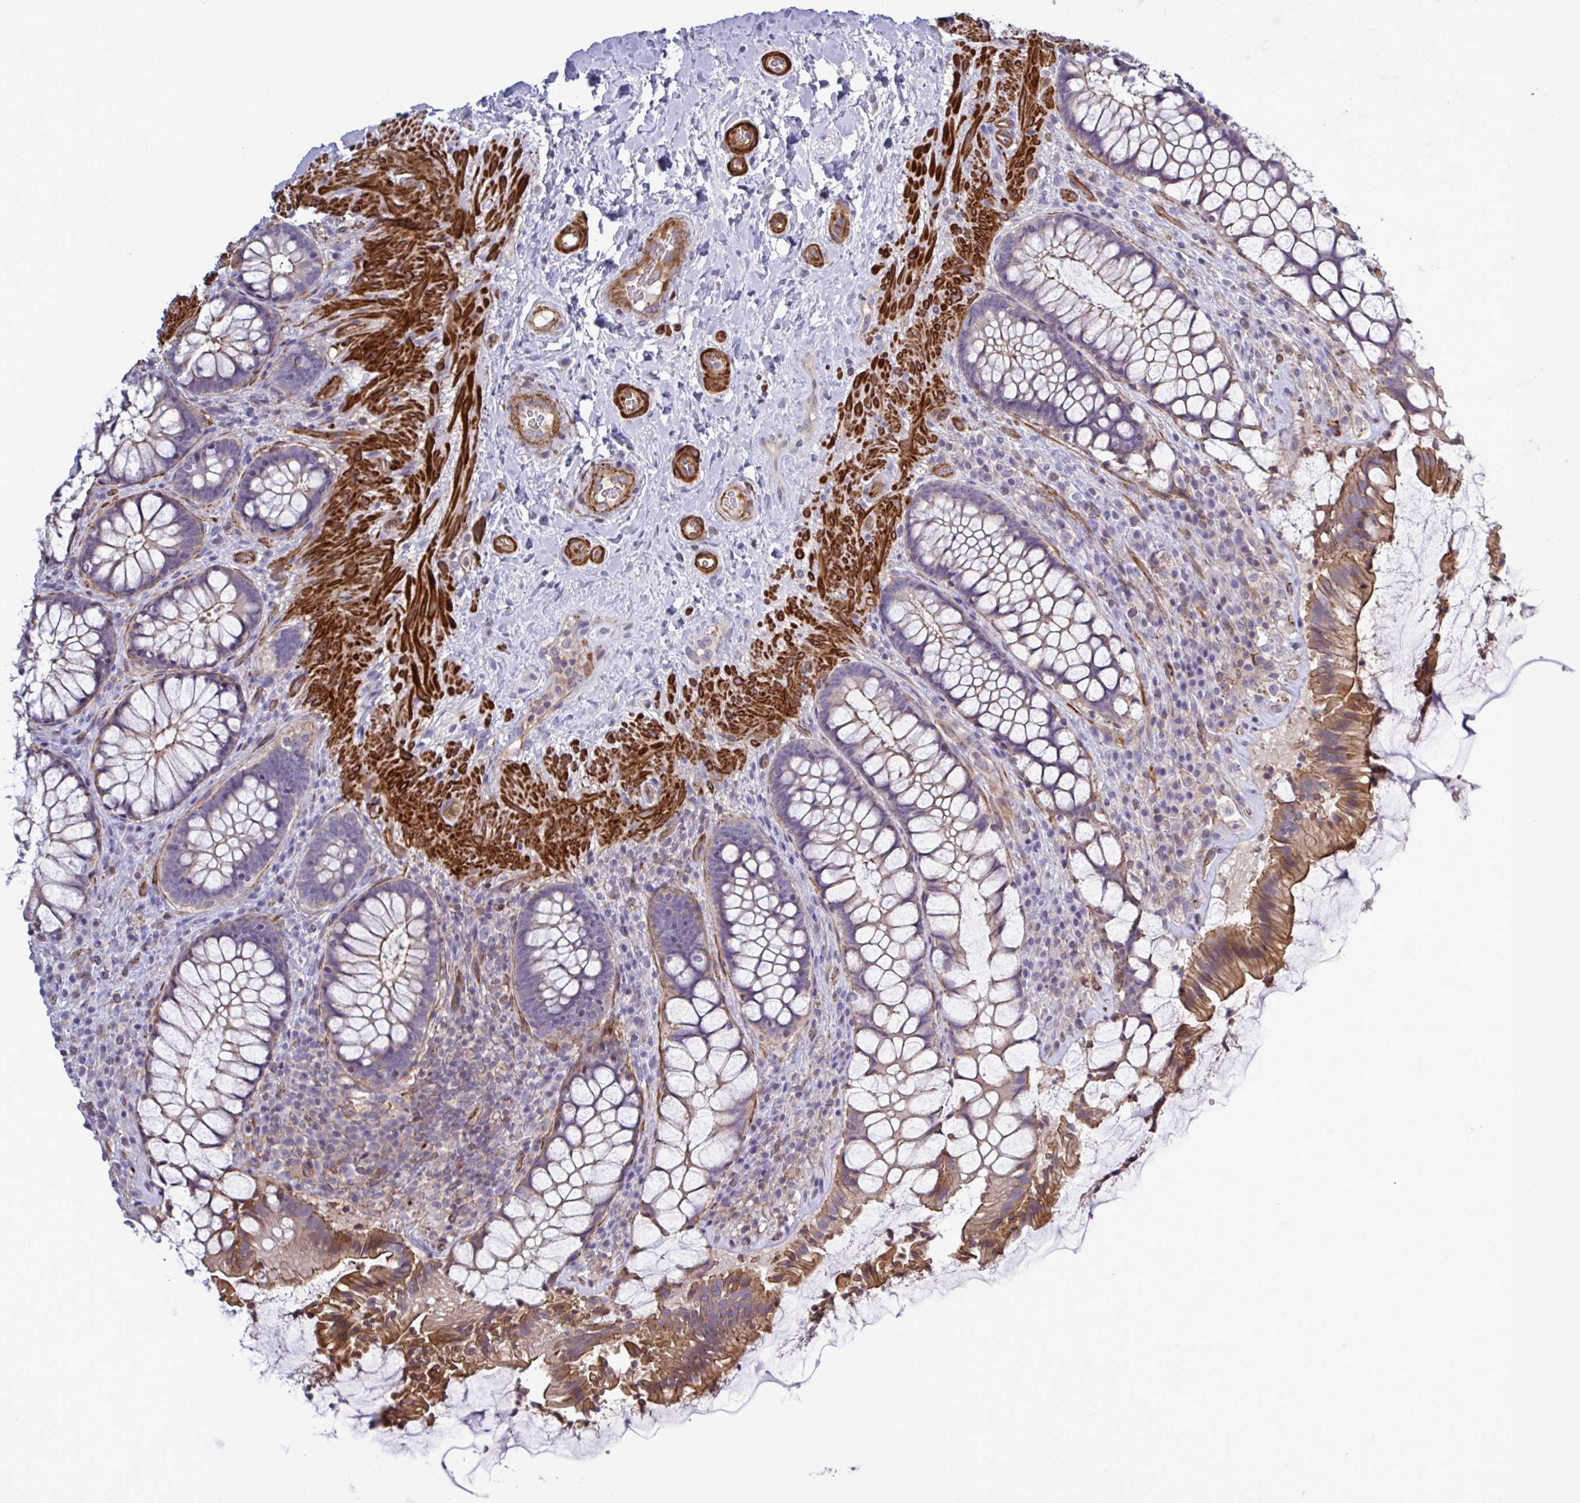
{"staining": {"intensity": "moderate", "quantity": "25%-75%", "location": "cytoplasmic/membranous"}, "tissue": "rectum", "cell_type": "Glandular cells", "image_type": "normal", "snomed": [{"axis": "morphology", "description": "Normal tissue, NOS"}, {"axis": "topography", "description": "Rectum"}], "caption": "The immunohistochemical stain shows moderate cytoplasmic/membranous staining in glandular cells of benign rectum. The staining was performed using DAB to visualize the protein expression in brown, while the nuclei were stained in blue with hematoxylin (Magnification: 20x).", "gene": "SHISA7", "patient": {"sex": "female", "age": 58}}